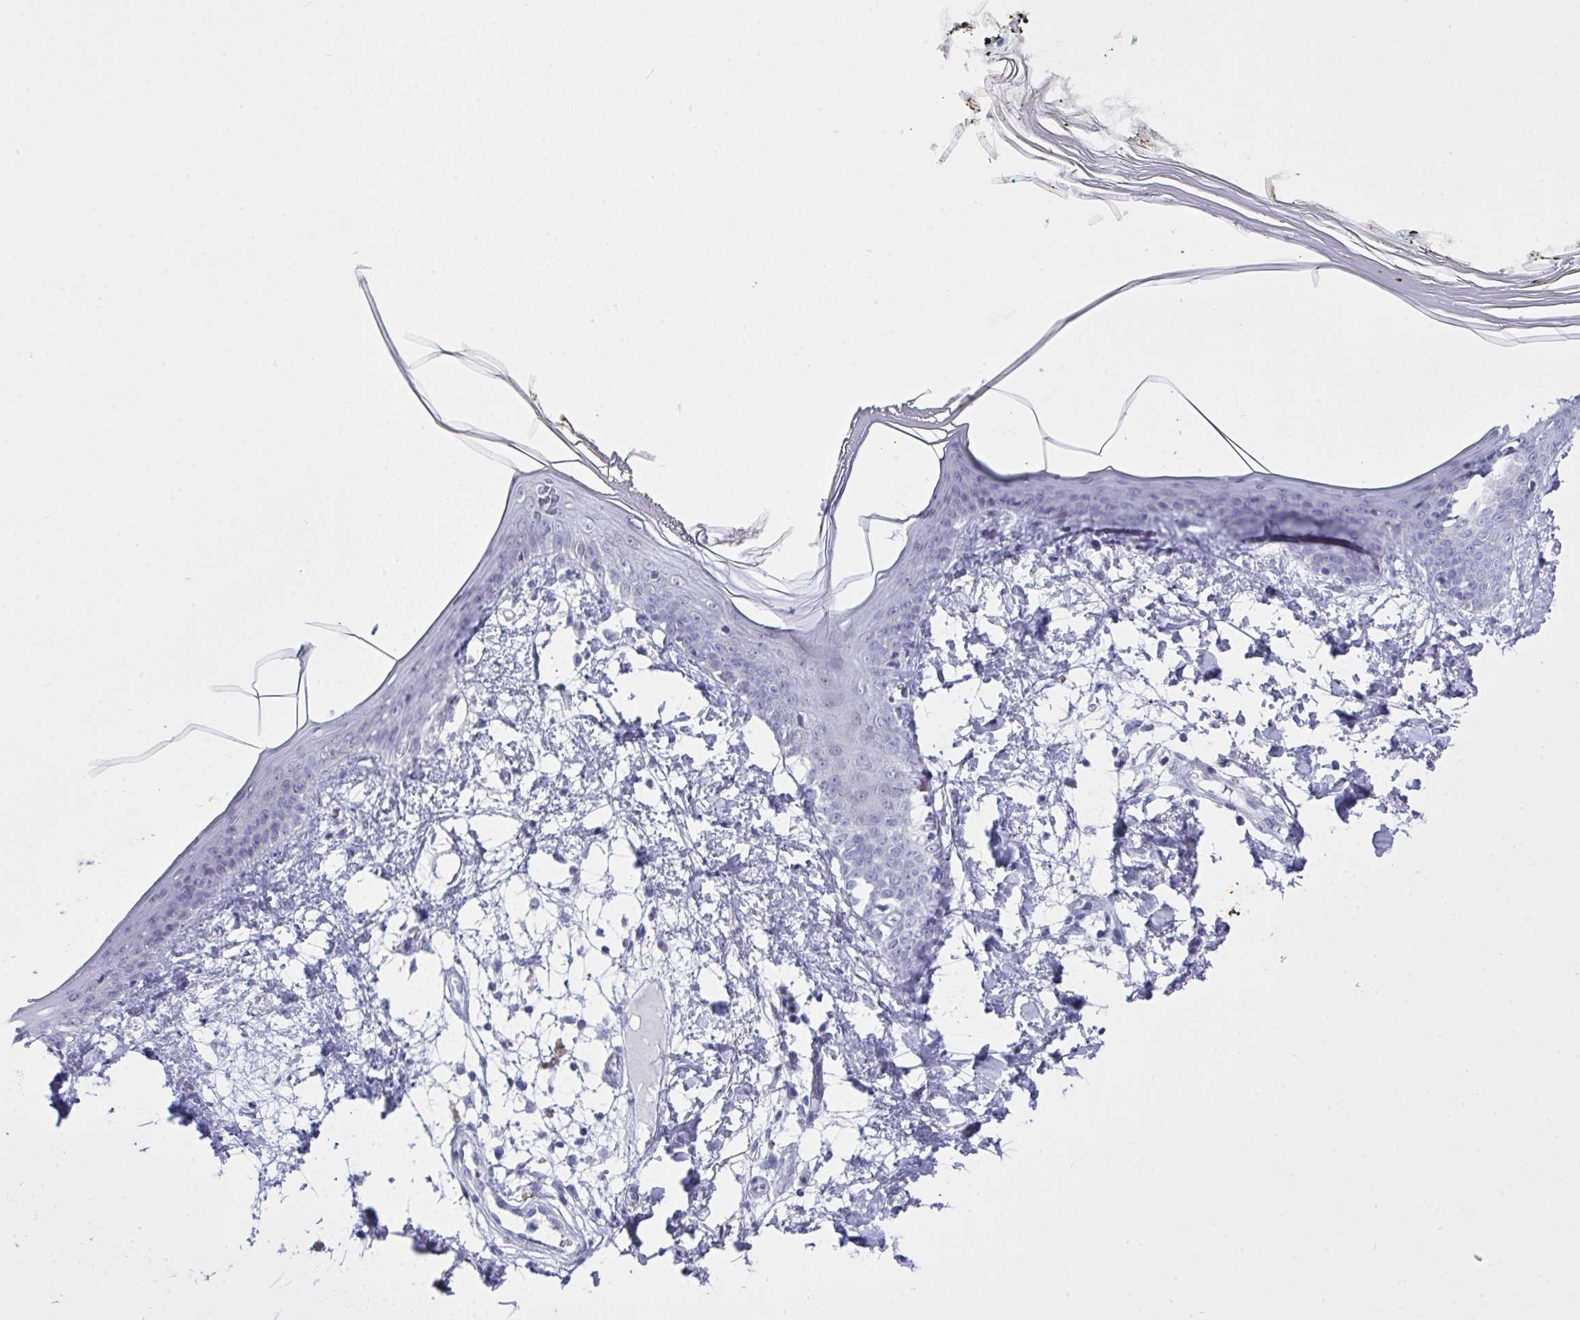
{"staining": {"intensity": "negative", "quantity": "none", "location": "none"}, "tissue": "skin", "cell_type": "Fibroblasts", "image_type": "normal", "snomed": [{"axis": "morphology", "description": "Normal tissue, NOS"}, {"axis": "topography", "description": "Skin"}], "caption": "DAB (3,3'-diaminobenzidine) immunohistochemical staining of normal human skin demonstrates no significant positivity in fibroblasts.", "gene": "FBXL22", "patient": {"sex": "female", "age": 34}}